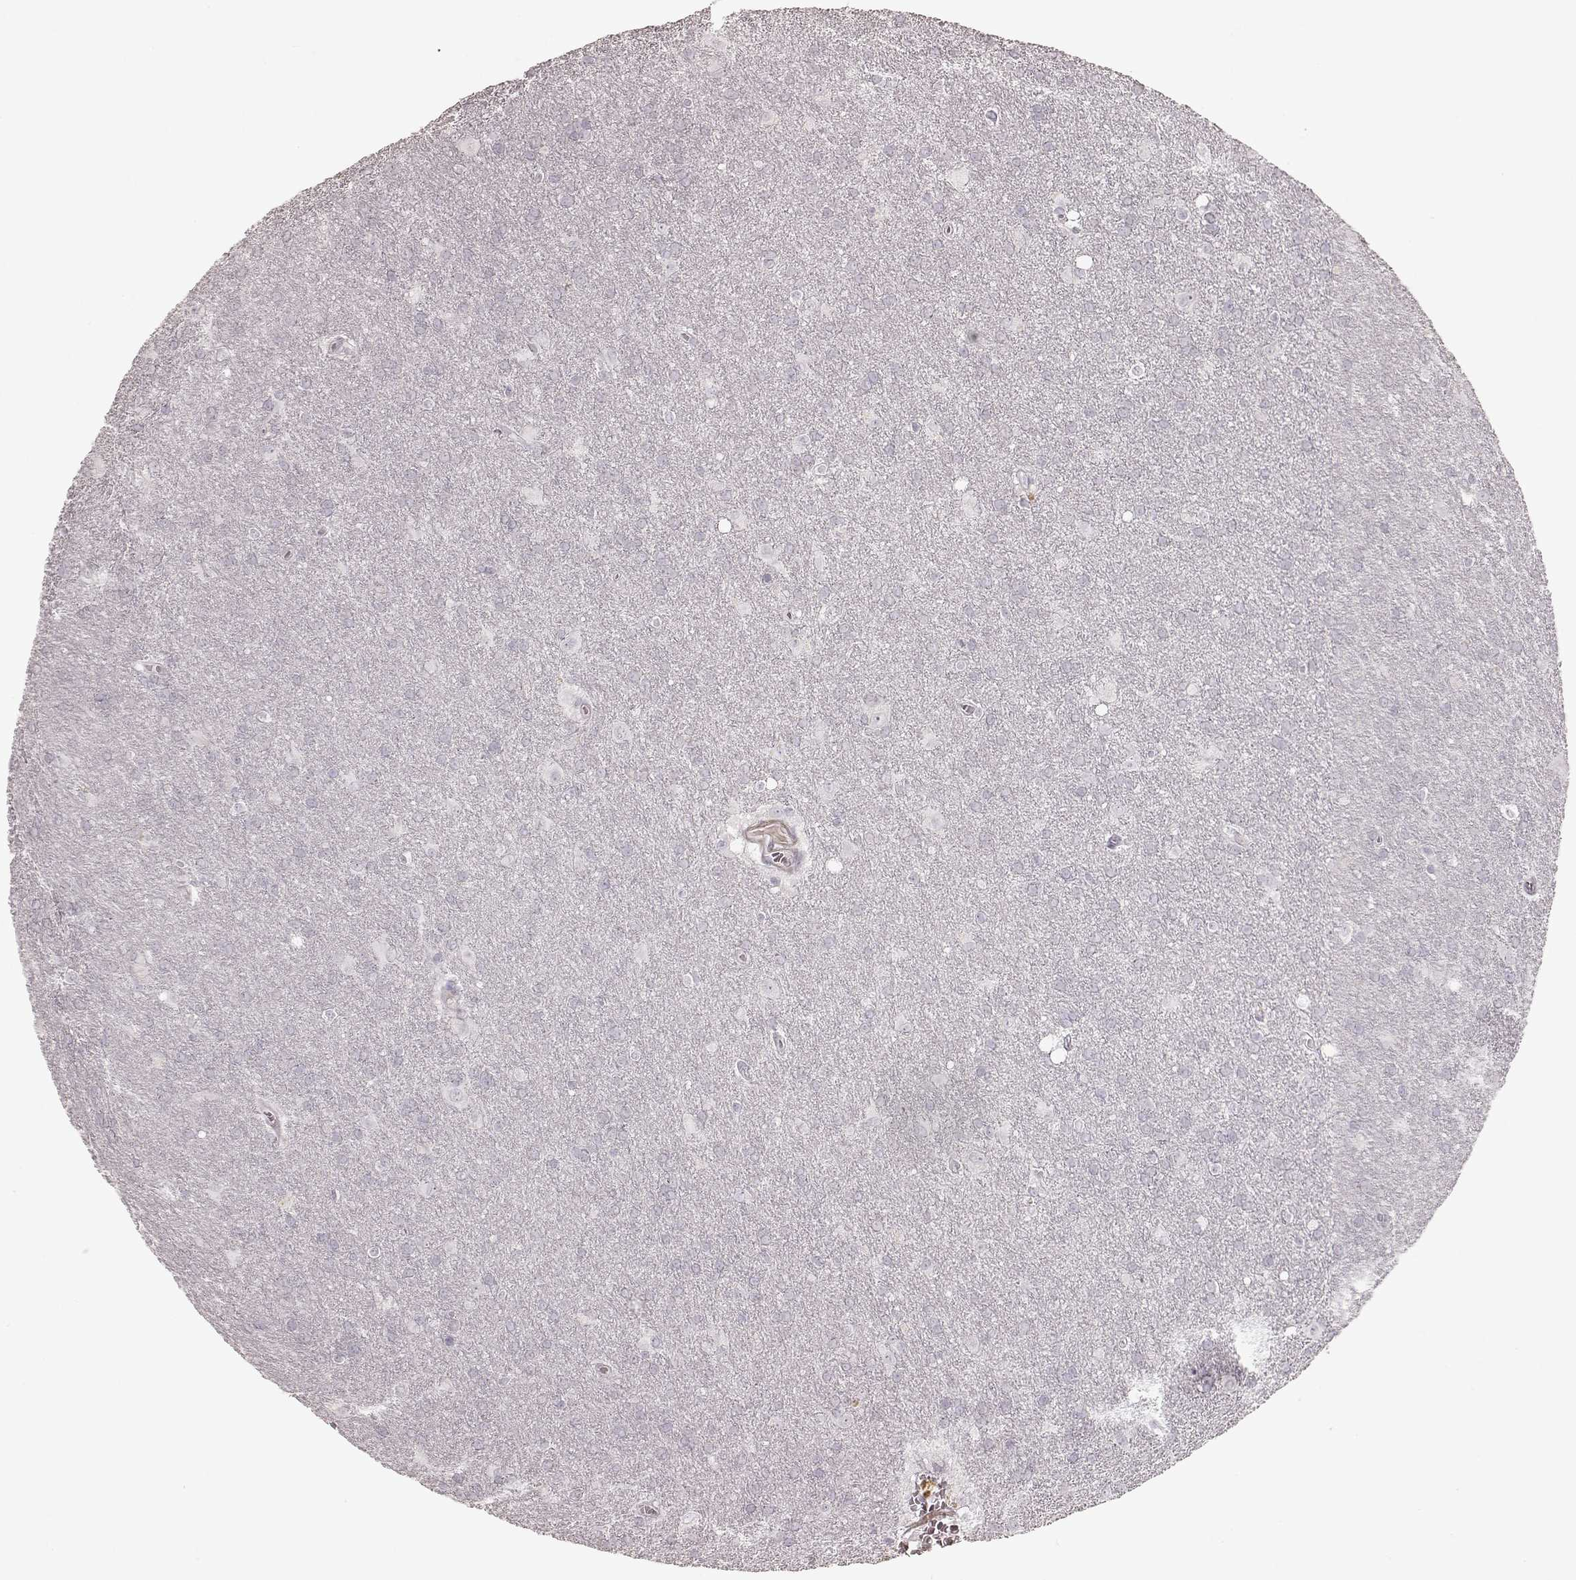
{"staining": {"intensity": "negative", "quantity": "none", "location": "none"}, "tissue": "glioma", "cell_type": "Tumor cells", "image_type": "cancer", "snomed": [{"axis": "morphology", "description": "Glioma, malignant, Low grade"}, {"axis": "topography", "description": "Brain"}], "caption": "Tumor cells show no significant protein expression in low-grade glioma (malignant).", "gene": "PRLHR", "patient": {"sex": "male", "age": 58}}